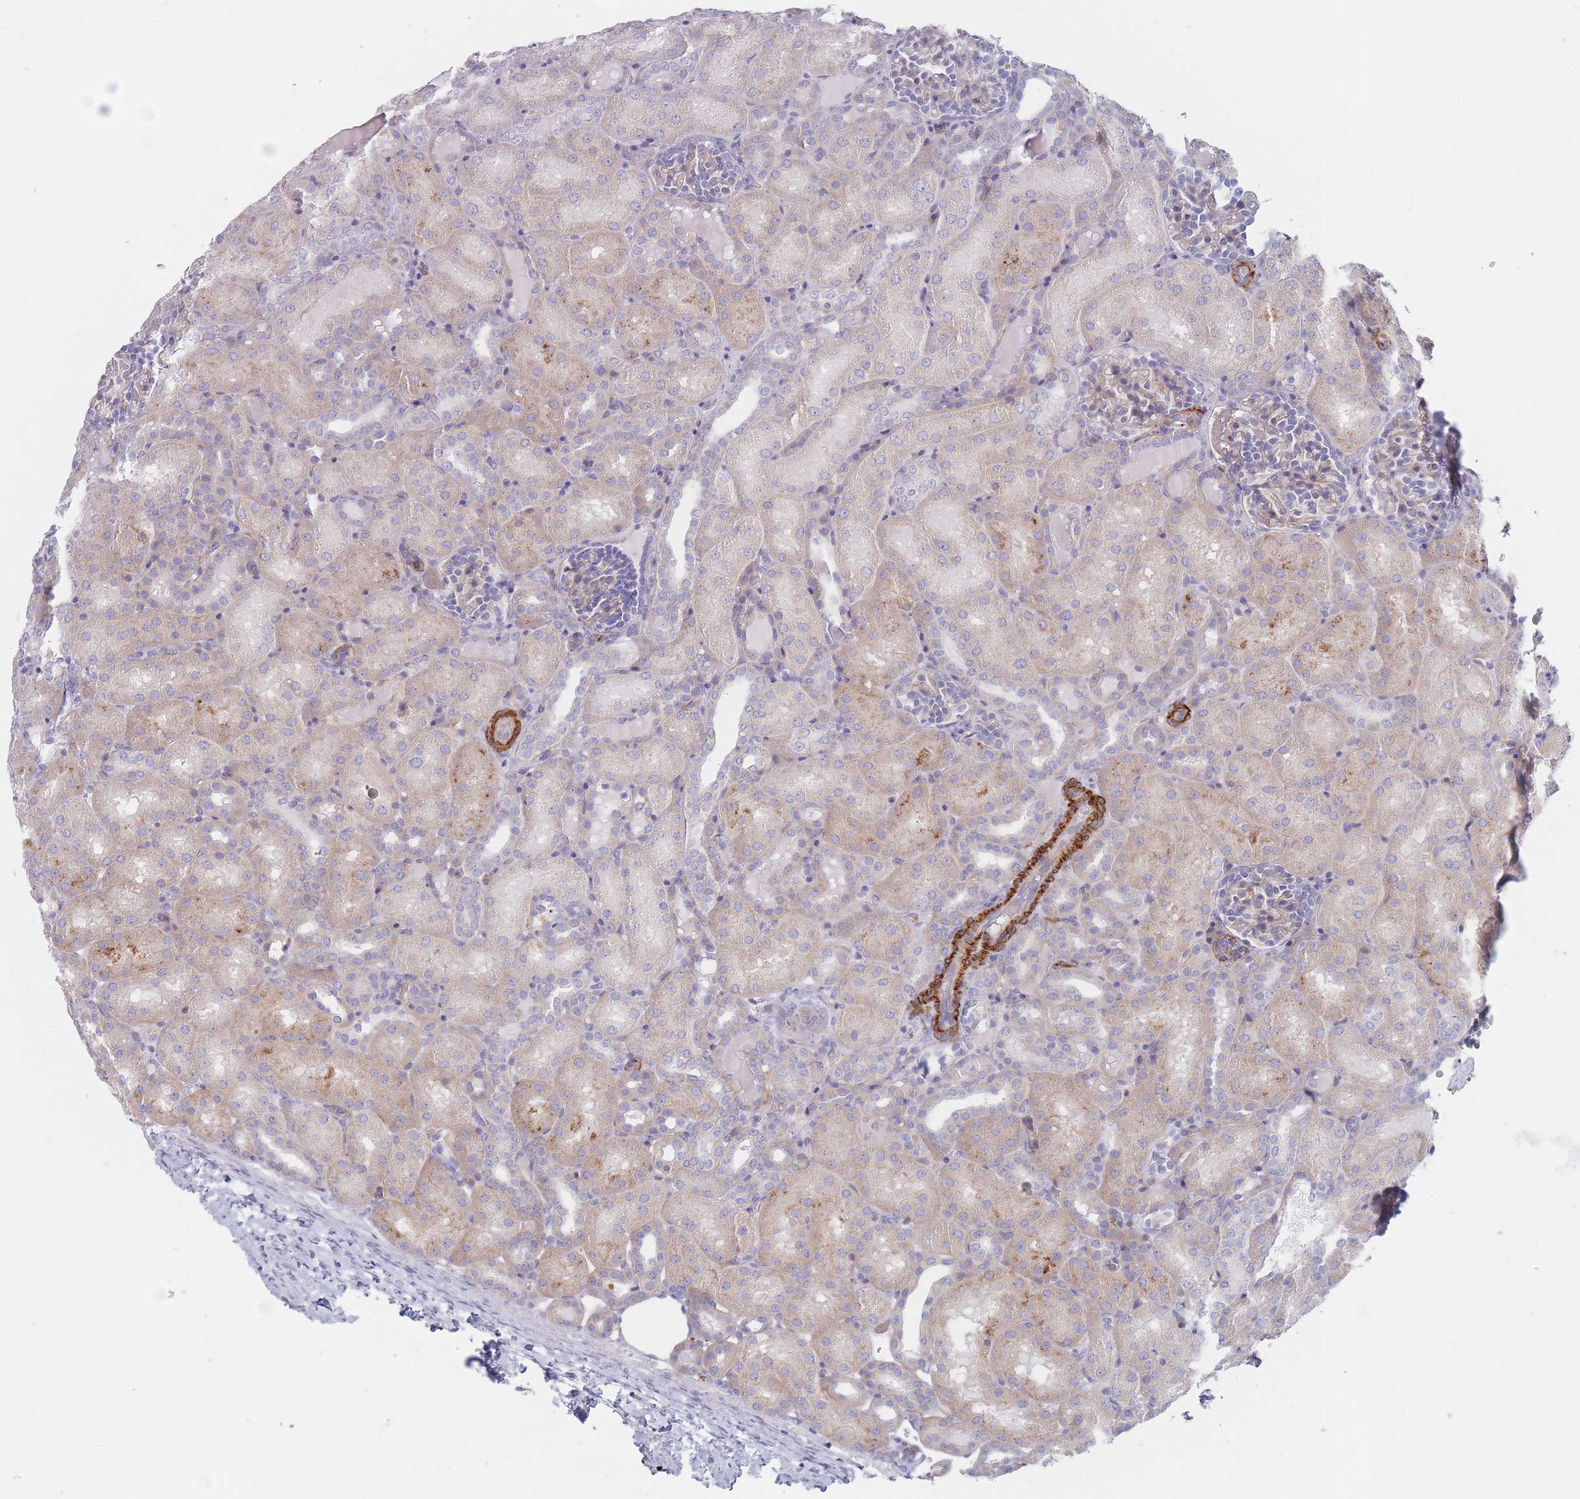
{"staining": {"intensity": "negative", "quantity": "none", "location": "none"}, "tissue": "kidney", "cell_type": "Cells in glomeruli", "image_type": "normal", "snomed": [{"axis": "morphology", "description": "Normal tissue, NOS"}, {"axis": "topography", "description": "Kidney"}], "caption": "Cells in glomeruli are negative for brown protein staining in normal kidney. The staining was performed using DAB to visualize the protein expression in brown, while the nuclei were stained in blue with hematoxylin (Magnification: 20x).", "gene": "ERBIN", "patient": {"sex": "male", "age": 1}}